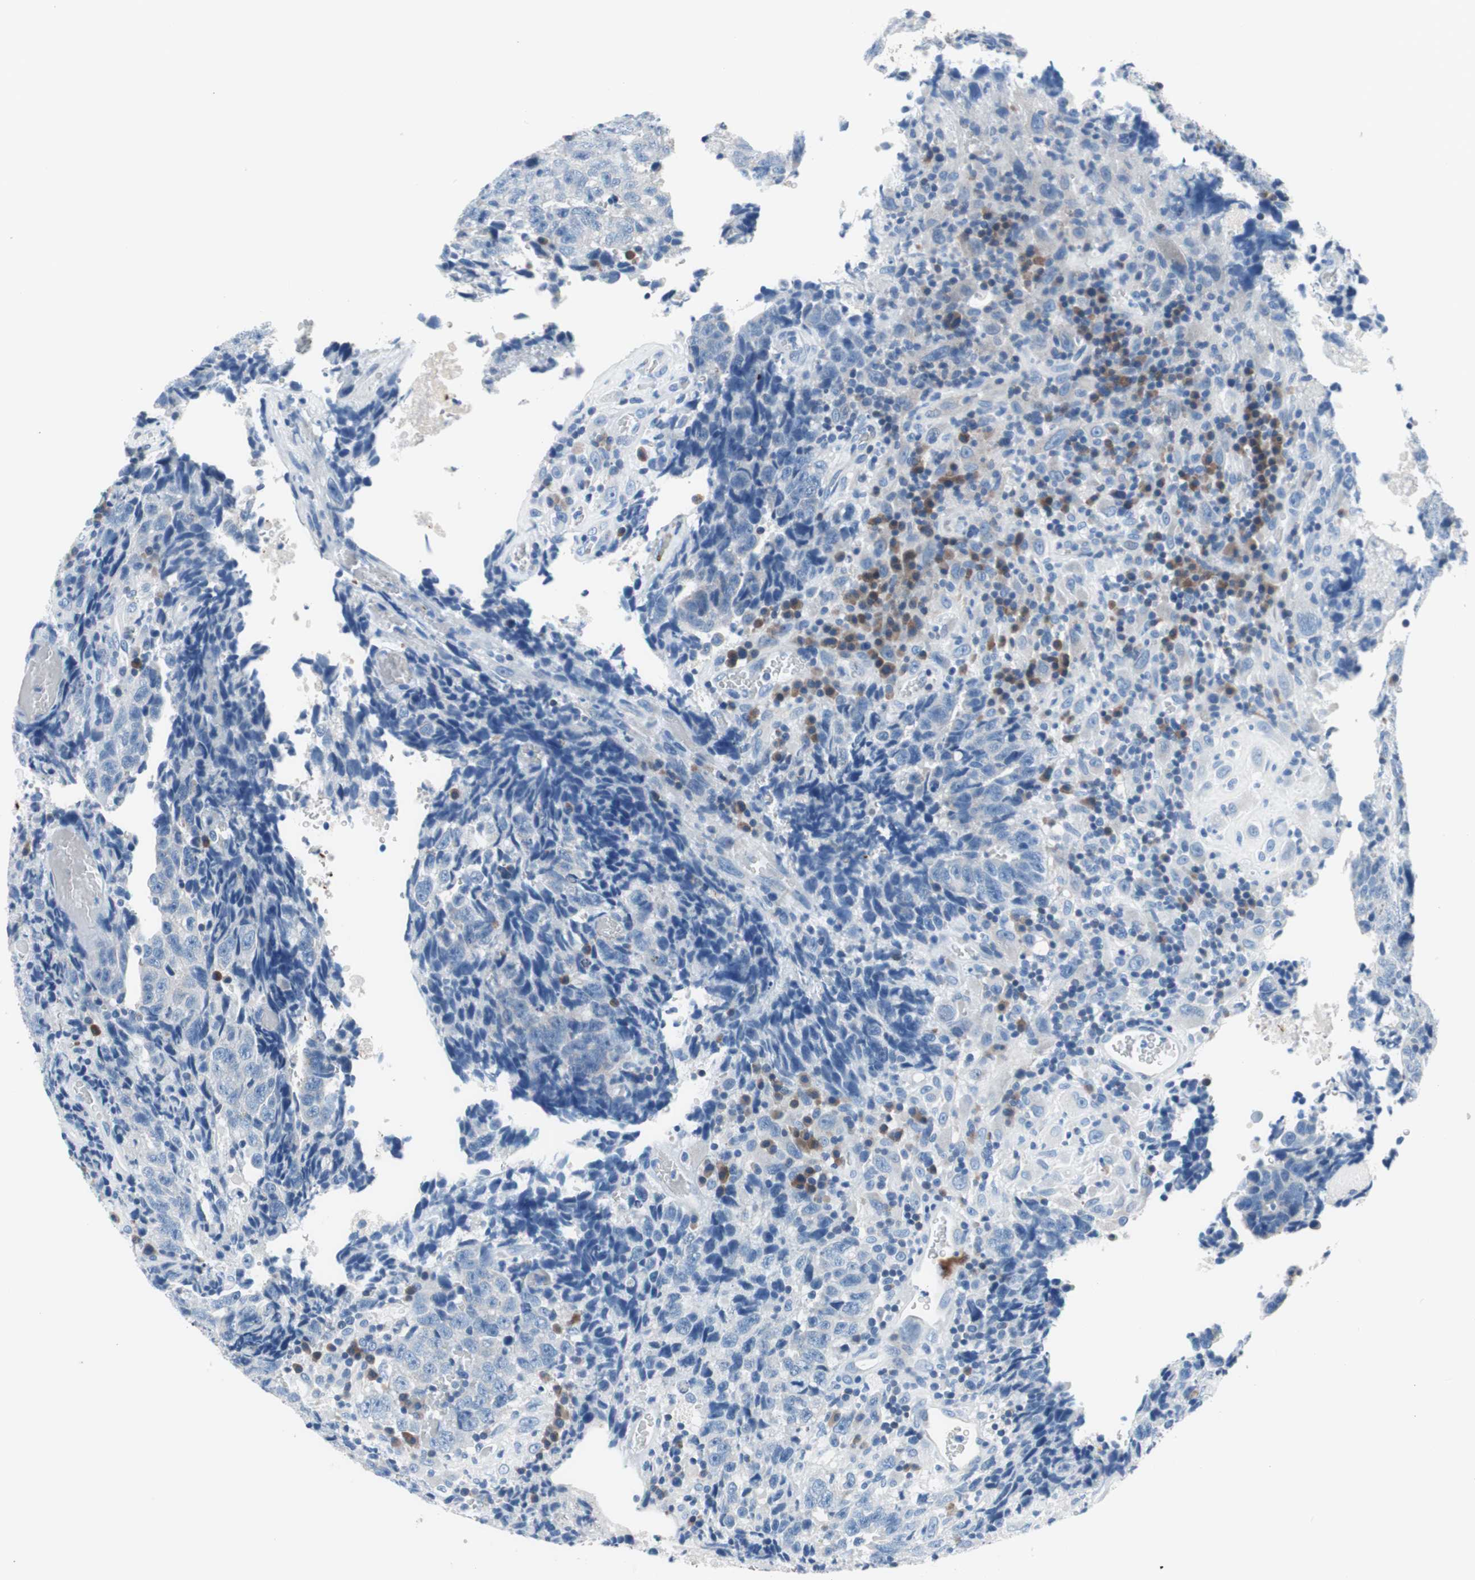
{"staining": {"intensity": "weak", "quantity": "<25%", "location": "cytoplasmic/membranous"}, "tissue": "testis cancer", "cell_type": "Tumor cells", "image_type": "cancer", "snomed": [{"axis": "morphology", "description": "Necrosis, NOS"}, {"axis": "morphology", "description": "Carcinoma, Embryonal, NOS"}, {"axis": "topography", "description": "Testis"}], "caption": "This is a photomicrograph of immunohistochemistry (IHC) staining of testis embryonal carcinoma, which shows no expression in tumor cells.", "gene": "PRDX2", "patient": {"sex": "male", "age": 19}}